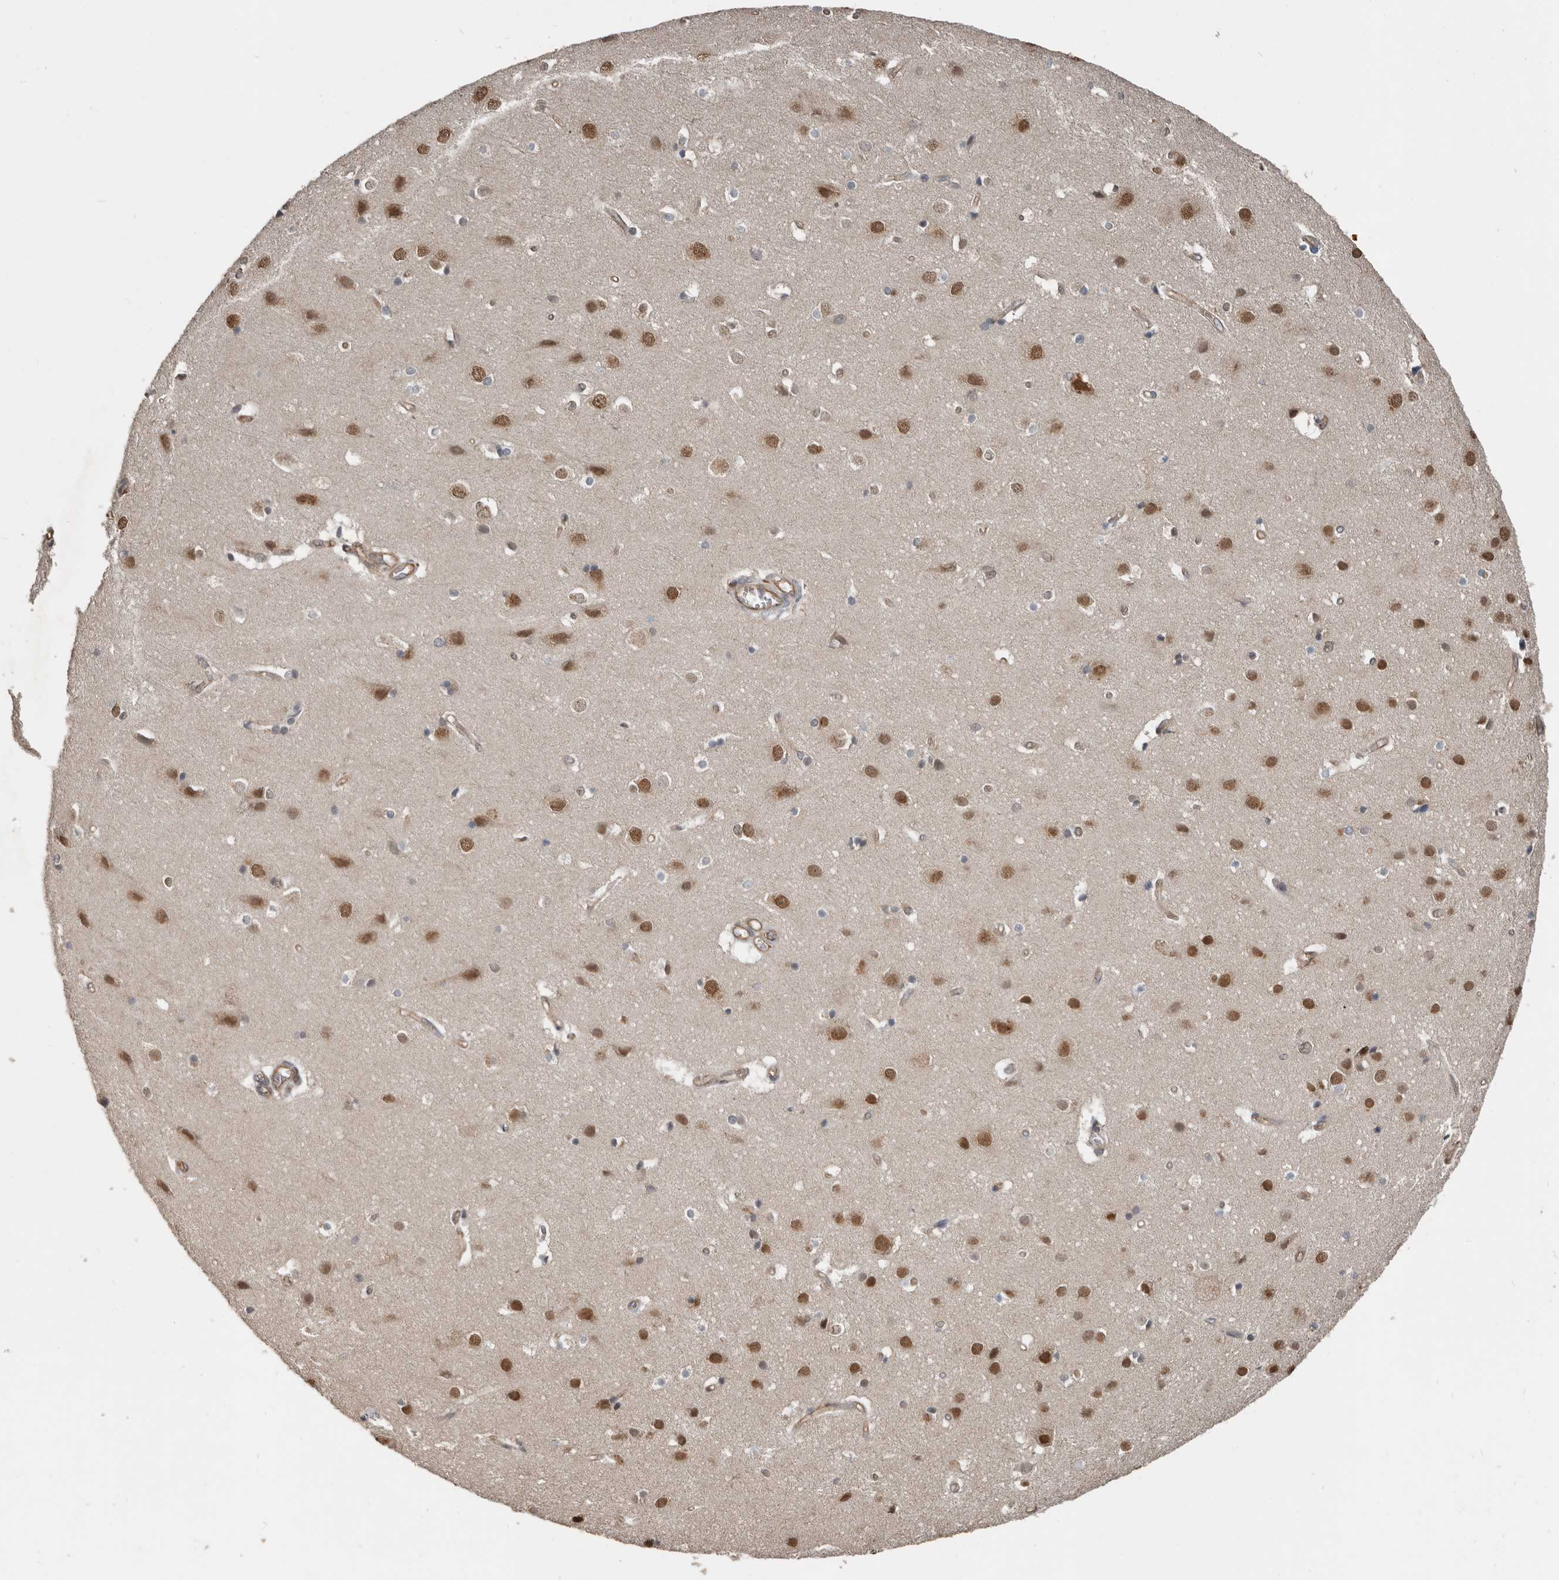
{"staining": {"intensity": "weak", "quantity": "<25%", "location": "cytoplasmic/membranous"}, "tissue": "cerebral cortex", "cell_type": "Endothelial cells", "image_type": "normal", "snomed": [{"axis": "morphology", "description": "Normal tissue, NOS"}, {"axis": "topography", "description": "Cerebral cortex"}], "caption": "DAB (3,3'-diaminobenzidine) immunohistochemical staining of benign cerebral cortex shows no significant staining in endothelial cells.", "gene": "YOD1", "patient": {"sex": "male", "age": 54}}